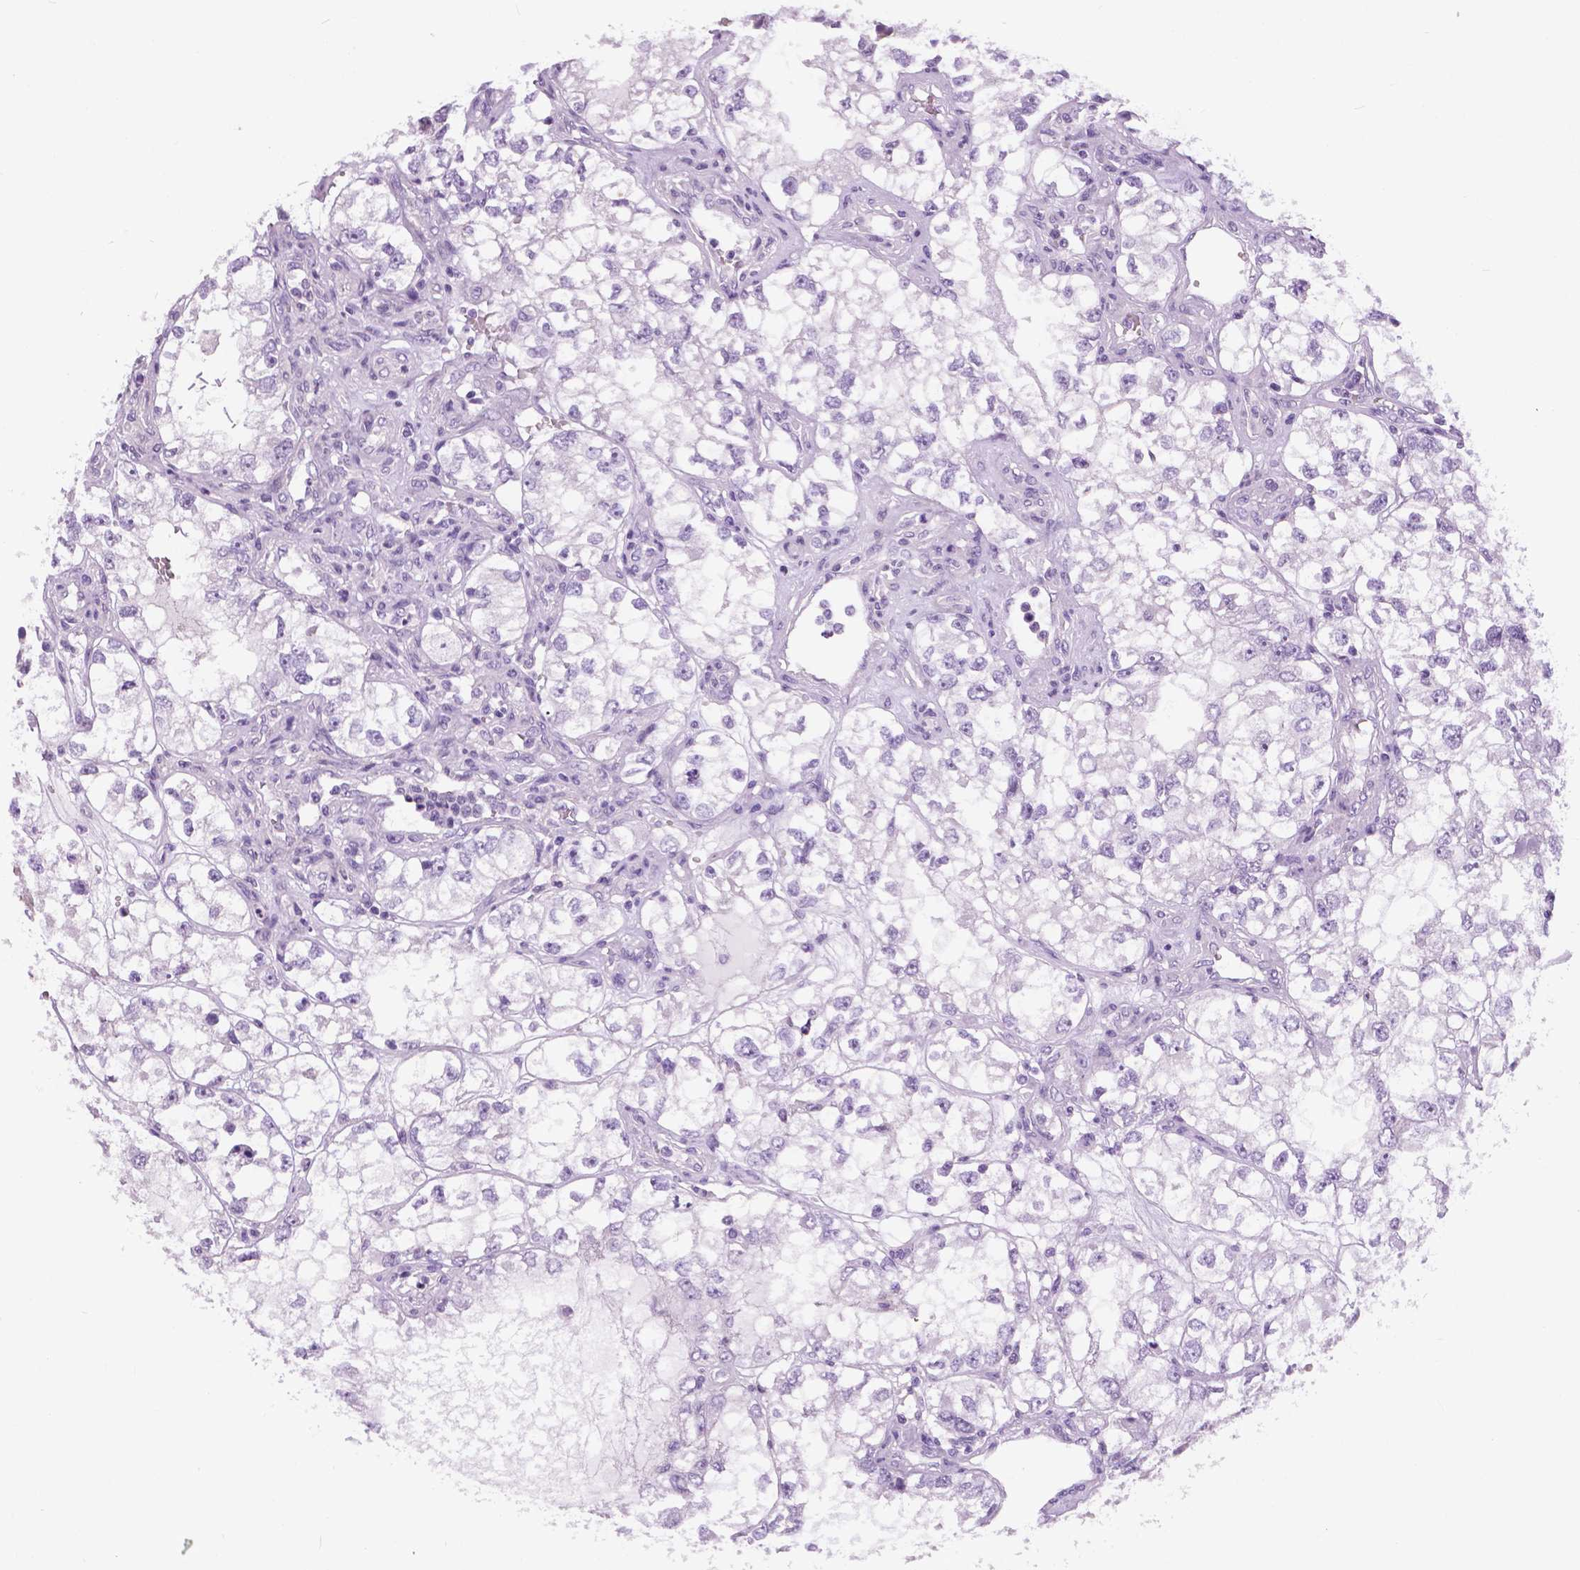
{"staining": {"intensity": "negative", "quantity": "none", "location": "none"}, "tissue": "renal cancer", "cell_type": "Tumor cells", "image_type": "cancer", "snomed": [{"axis": "morphology", "description": "Adenocarcinoma, NOS"}, {"axis": "topography", "description": "Kidney"}], "caption": "This is an immunohistochemistry micrograph of renal cancer. There is no positivity in tumor cells.", "gene": "TP53TG5", "patient": {"sex": "female", "age": 59}}